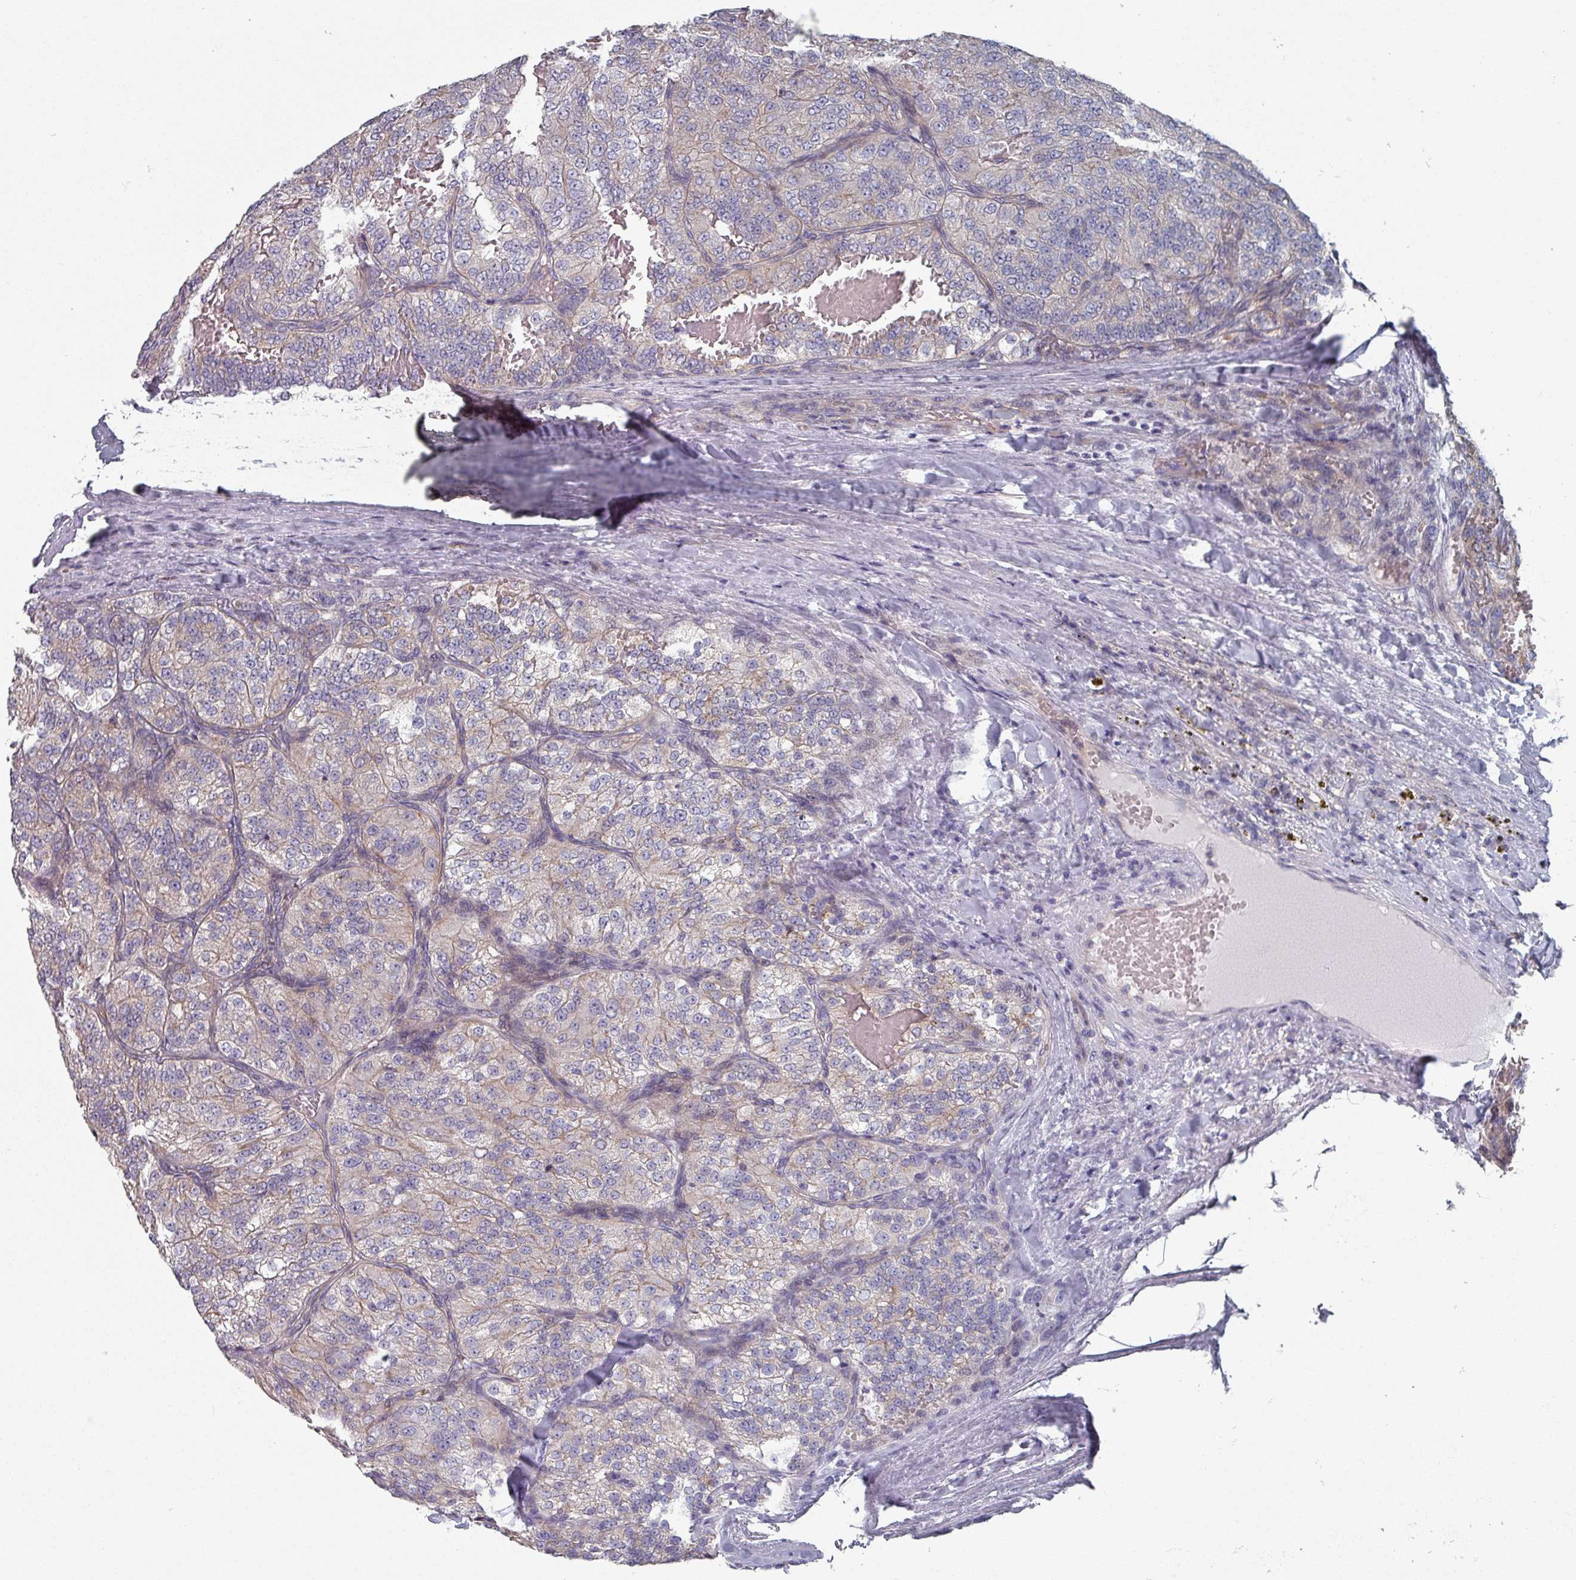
{"staining": {"intensity": "weak", "quantity": "25%-75%", "location": "cytoplasmic/membranous"}, "tissue": "renal cancer", "cell_type": "Tumor cells", "image_type": "cancer", "snomed": [{"axis": "morphology", "description": "Adenocarcinoma, NOS"}, {"axis": "topography", "description": "Kidney"}], "caption": "Brown immunohistochemical staining in renal adenocarcinoma reveals weak cytoplasmic/membranous expression in about 25%-75% of tumor cells.", "gene": "EFL1", "patient": {"sex": "female", "age": 63}}